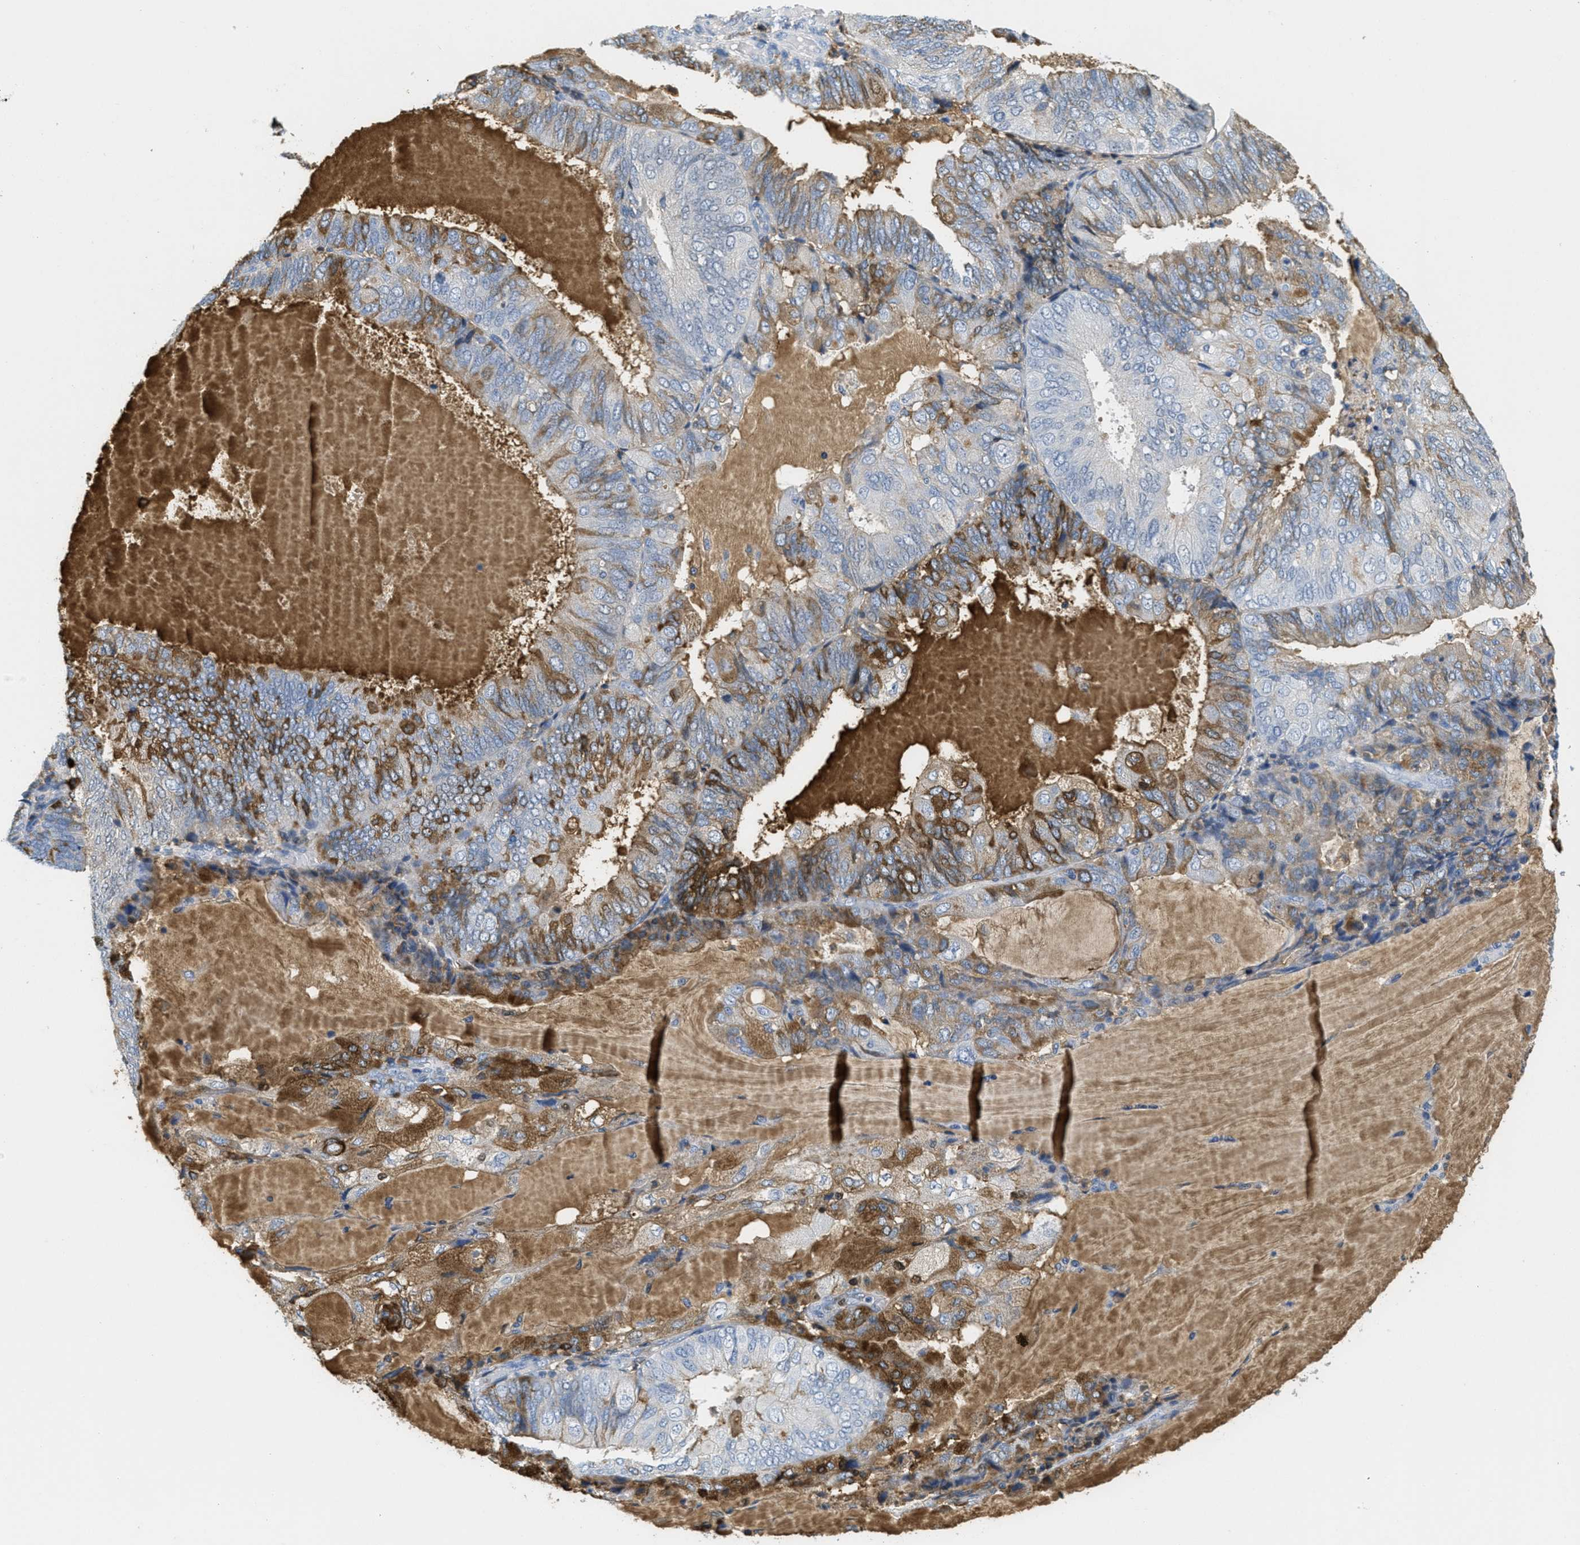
{"staining": {"intensity": "moderate", "quantity": "25%-75%", "location": "cytoplasmic/membranous"}, "tissue": "endometrial cancer", "cell_type": "Tumor cells", "image_type": "cancer", "snomed": [{"axis": "morphology", "description": "Adenocarcinoma, NOS"}, {"axis": "topography", "description": "Endometrium"}], "caption": "Tumor cells show medium levels of moderate cytoplasmic/membranous staining in approximately 25%-75% of cells in human adenocarcinoma (endometrial).", "gene": "SERPINA1", "patient": {"sex": "female", "age": 81}}